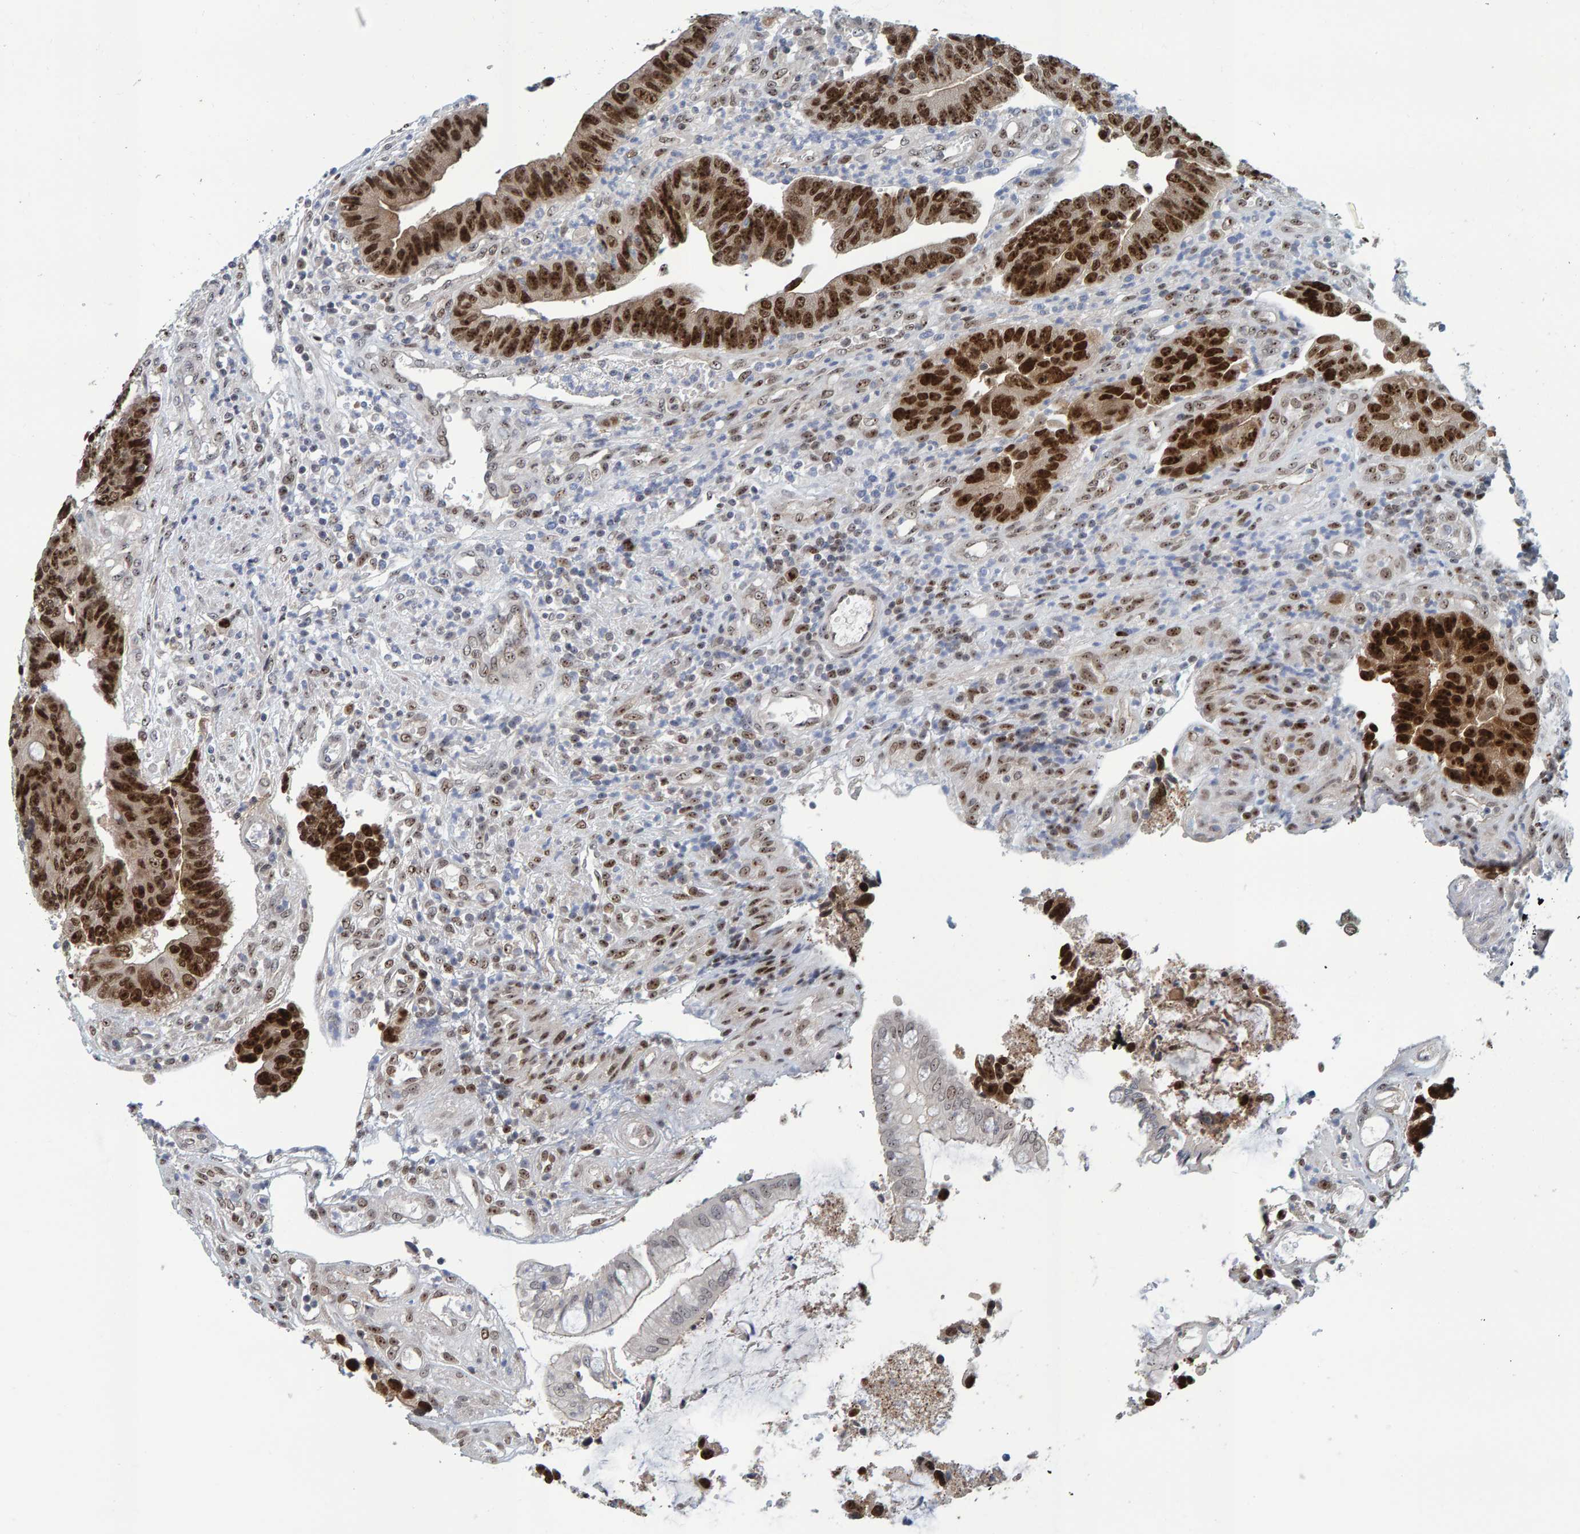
{"staining": {"intensity": "strong", "quantity": ">75%", "location": "cytoplasmic/membranous,nuclear"}, "tissue": "colorectal cancer", "cell_type": "Tumor cells", "image_type": "cancer", "snomed": [{"axis": "morphology", "description": "Adenocarcinoma, NOS"}, {"axis": "topography", "description": "Rectum"}], "caption": "Immunohistochemical staining of human colorectal adenocarcinoma reveals strong cytoplasmic/membranous and nuclear protein expression in about >75% of tumor cells.", "gene": "POLR1E", "patient": {"sex": "male", "age": 84}}